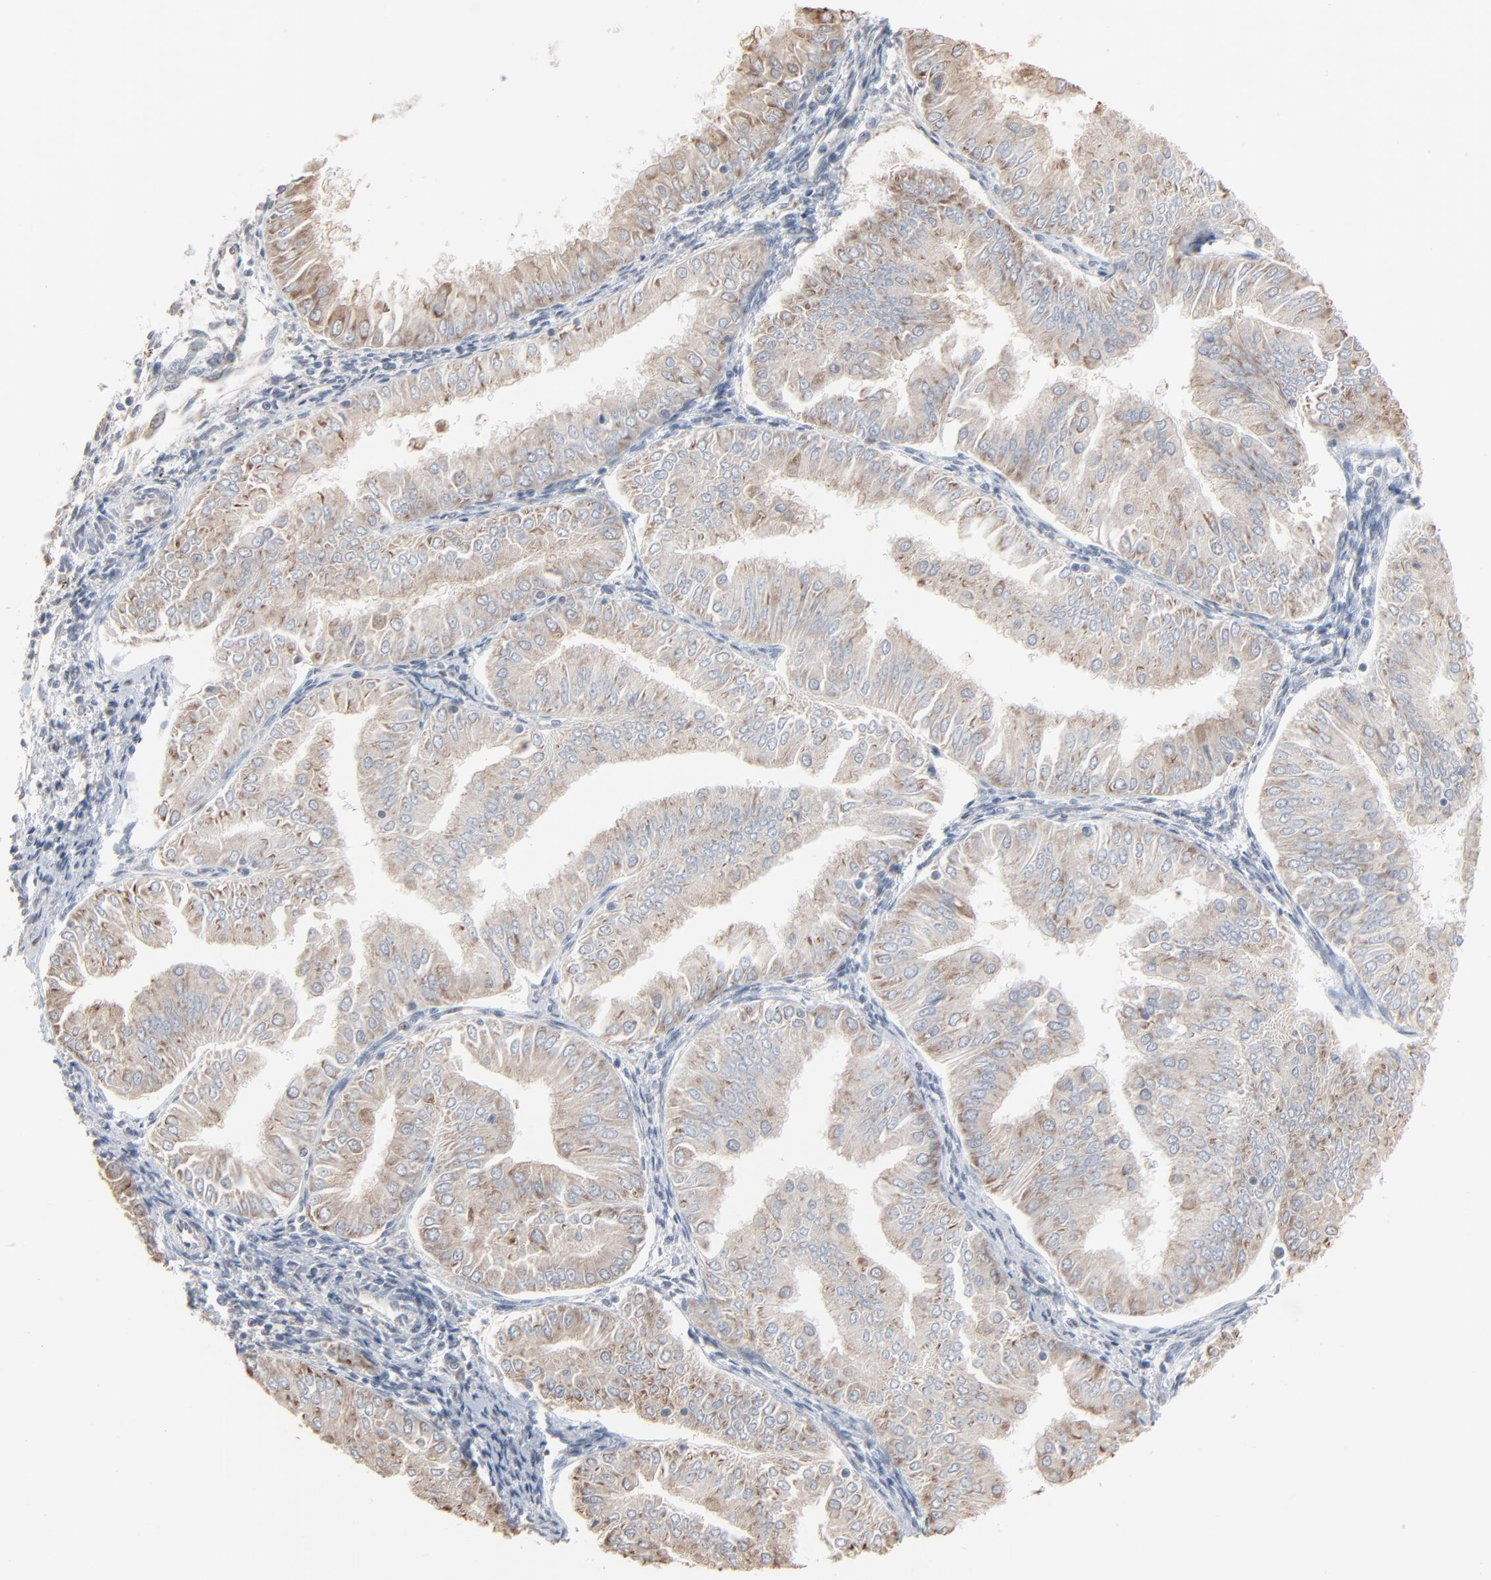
{"staining": {"intensity": "weak", "quantity": ">75%", "location": "cytoplasmic/membranous"}, "tissue": "endometrial cancer", "cell_type": "Tumor cells", "image_type": "cancer", "snomed": [{"axis": "morphology", "description": "Adenocarcinoma, NOS"}, {"axis": "topography", "description": "Endometrium"}], "caption": "Brown immunohistochemical staining in human adenocarcinoma (endometrial) exhibits weak cytoplasmic/membranous staining in approximately >75% of tumor cells.", "gene": "CCT5", "patient": {"sex": "female", "age": 53}}